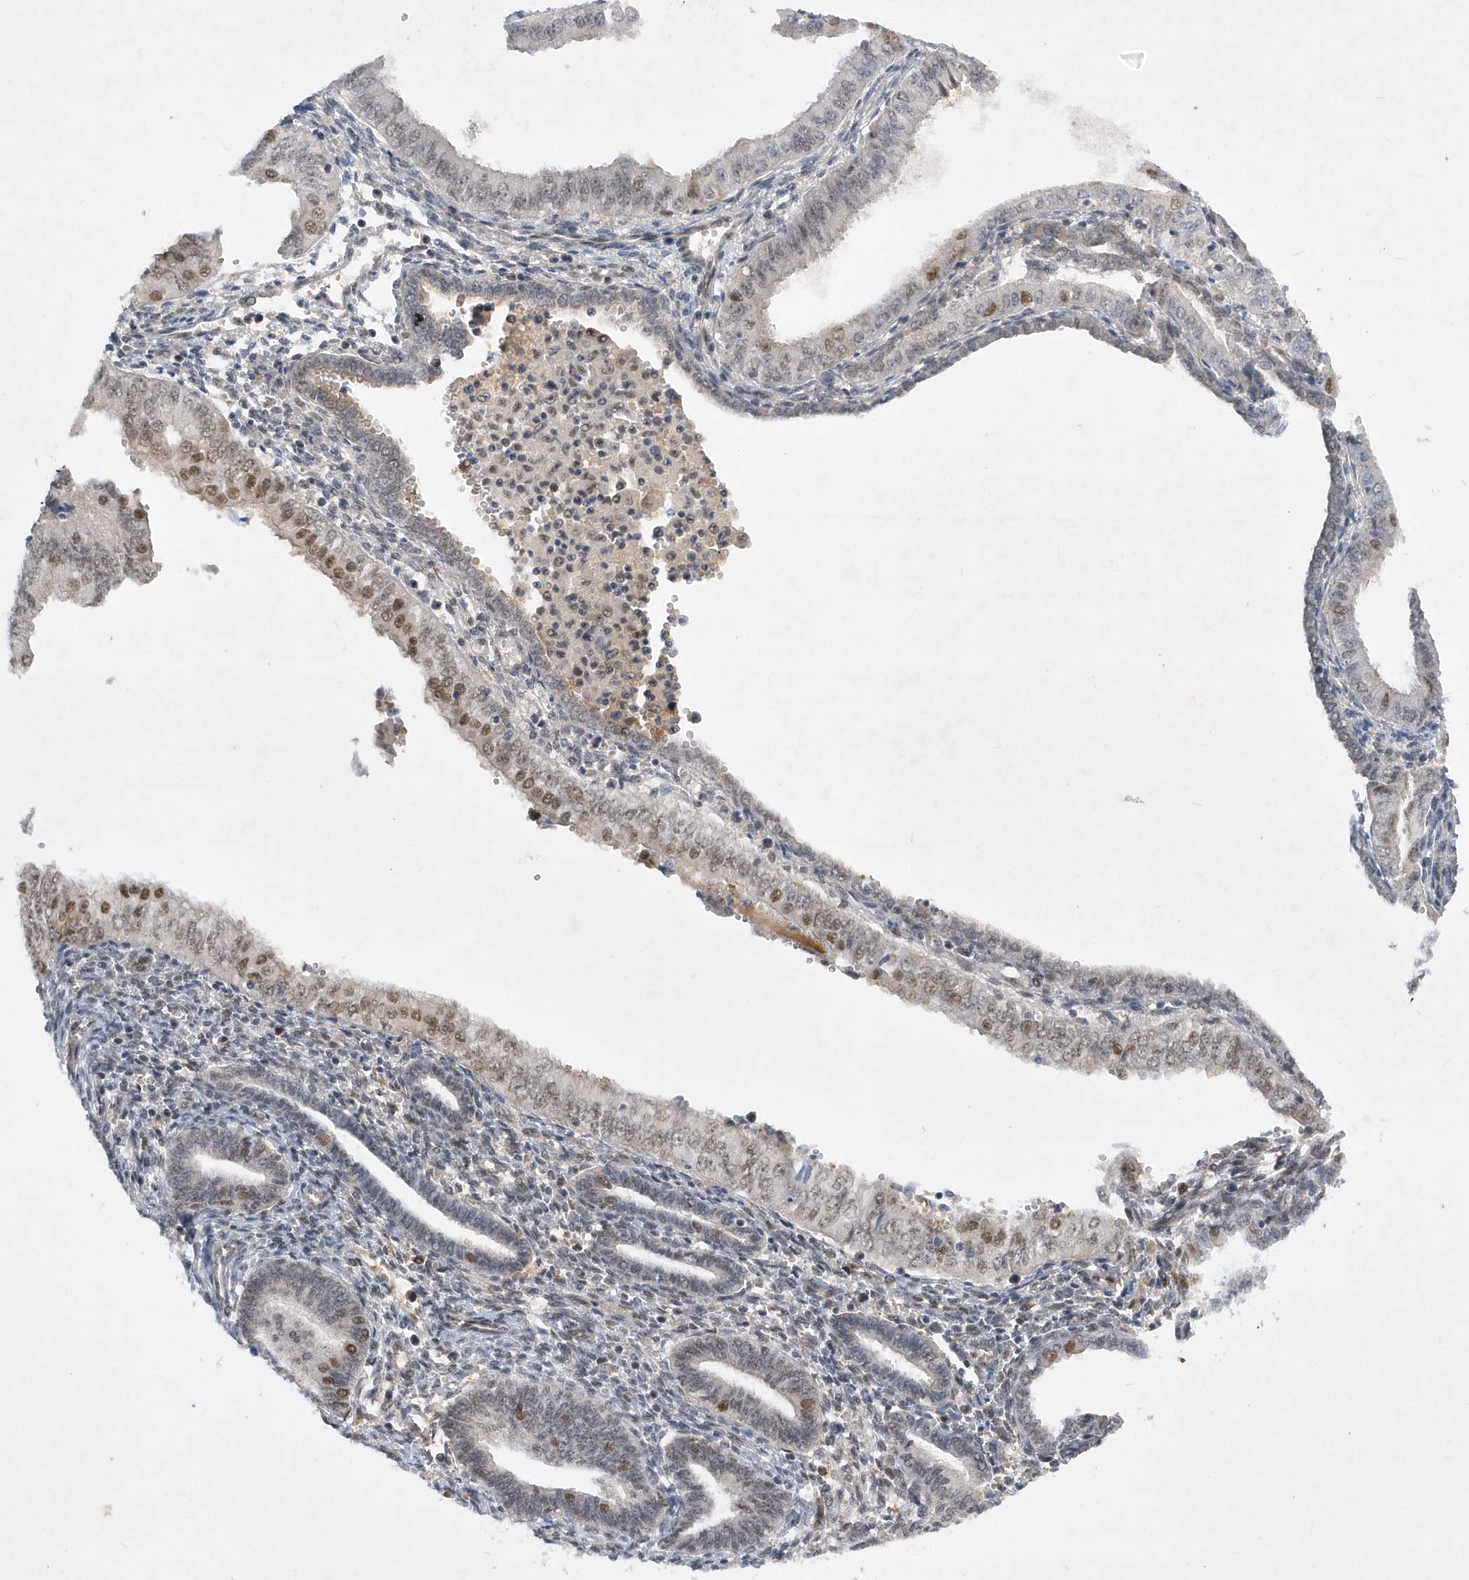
{"staining": {"intensity": "moderate", "quantity": "25%-75%", "location": "nuclear"}, "tissue": "endometrial cancer", "cell_type": "Tumor cells", "image_type": "cancer", "snomed": [{"axis": "morphology", "description": "Normal tissue, NOS"}, {"axis": "morphology", "description": "Adenocarcinoma, NOS"}, {"axis": "topography", "description": "Endometrium"}], "caption": "This is a micrograph of immunohistochemistry (IHC) staining of endometrial adenocarcinoma, which shows moderate staining in the nuclear of tumor cells.", "gene": "FAM217A", "patient": {"sex": "female", "age": 53}}